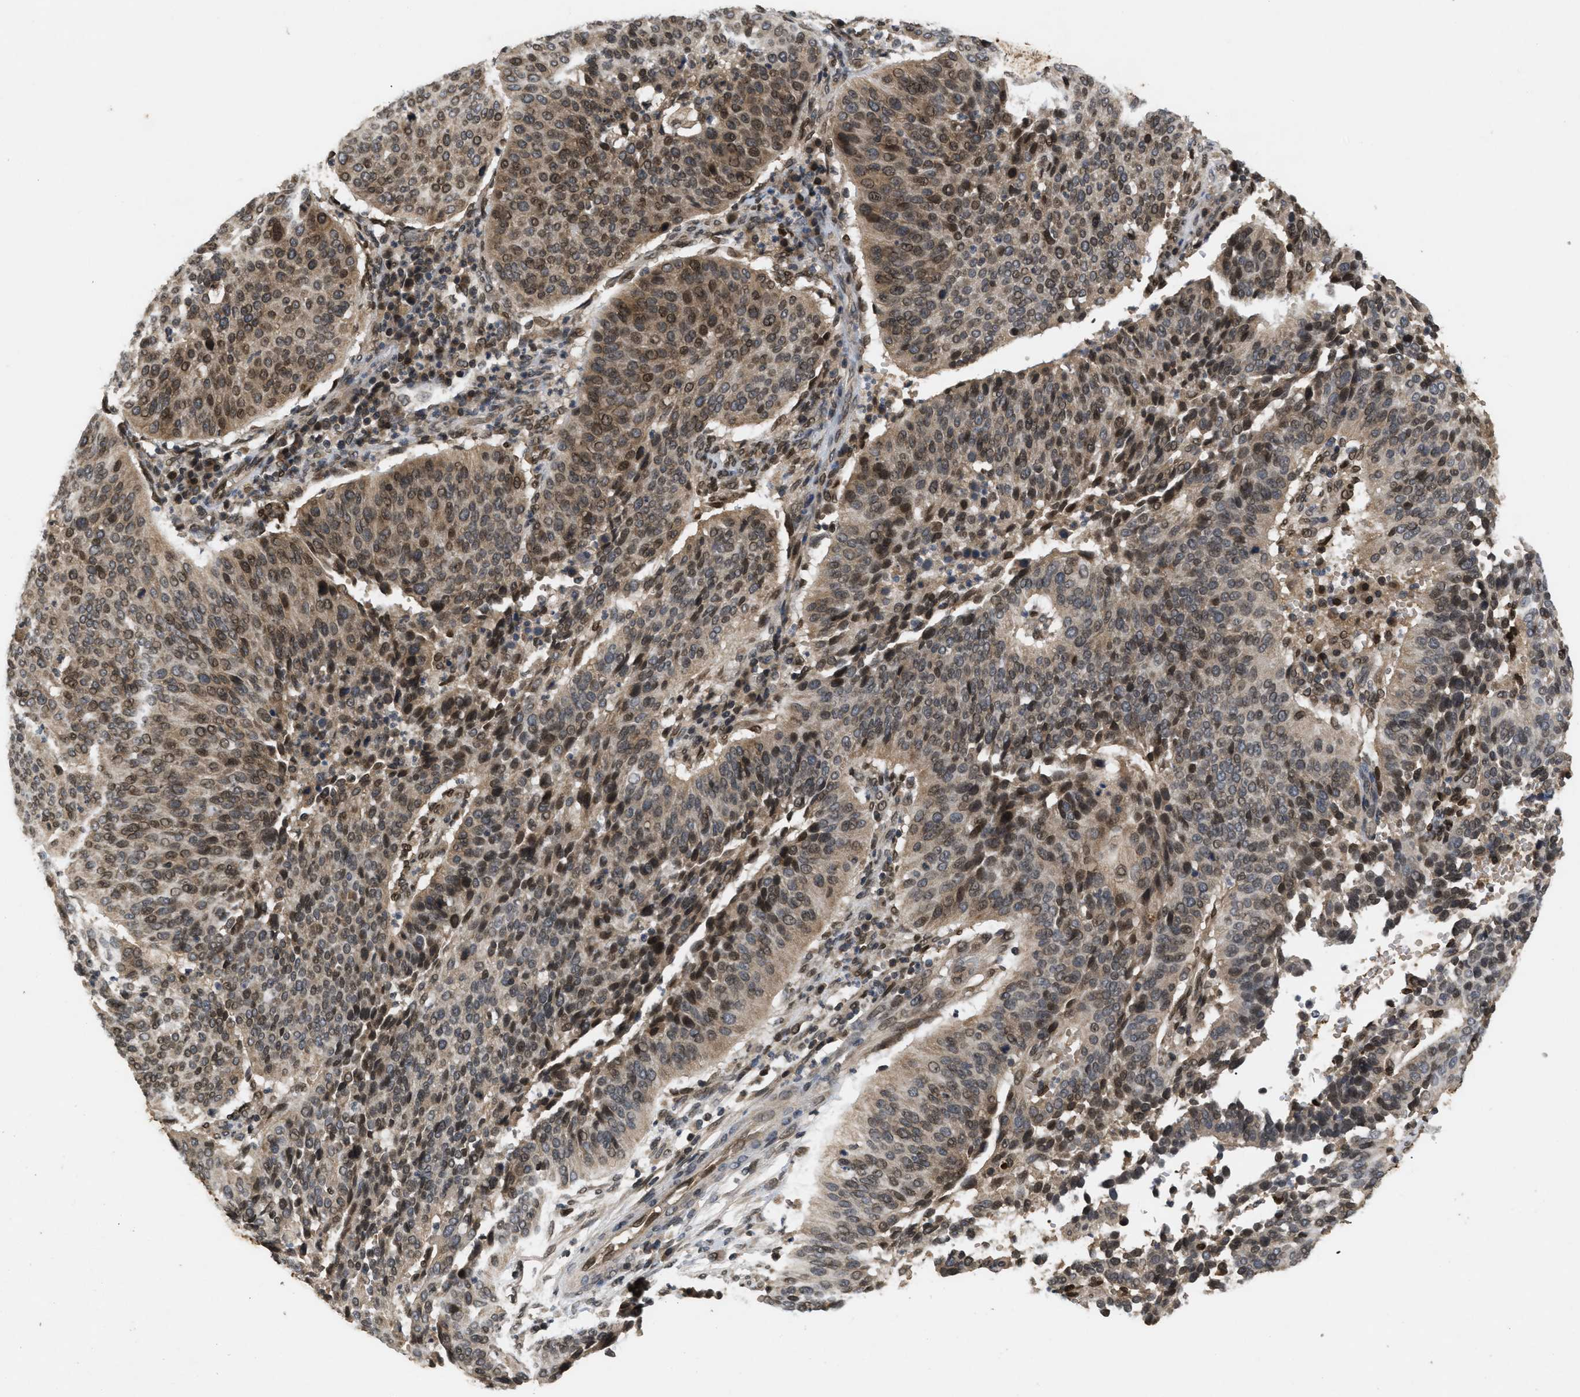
{"staining": {"intensity": "moderate", "quantity": ">75%", "location": "cytoplasmic/membranous,nuclear"}, "tissue": "cervical cancer", "cell_type": "Tumor cells", "image_type": "cancer", "snomed": [{"axis": "morphology", "description": "Normal tissue, NOS"}, {"axis": "morphology", "description": "Squamous cell carcinoma, NOS"}, {"axis": "topography", "description": "Cervix"}], "caption": "A brown stain labels moderate cytoplasmic/membranous and nuclear expression of a protein in cervical cancer (squamous cell carcinoma) tumor cells.", "gene": "CRY1", "patient": {"sex": "female", "age": 39}}